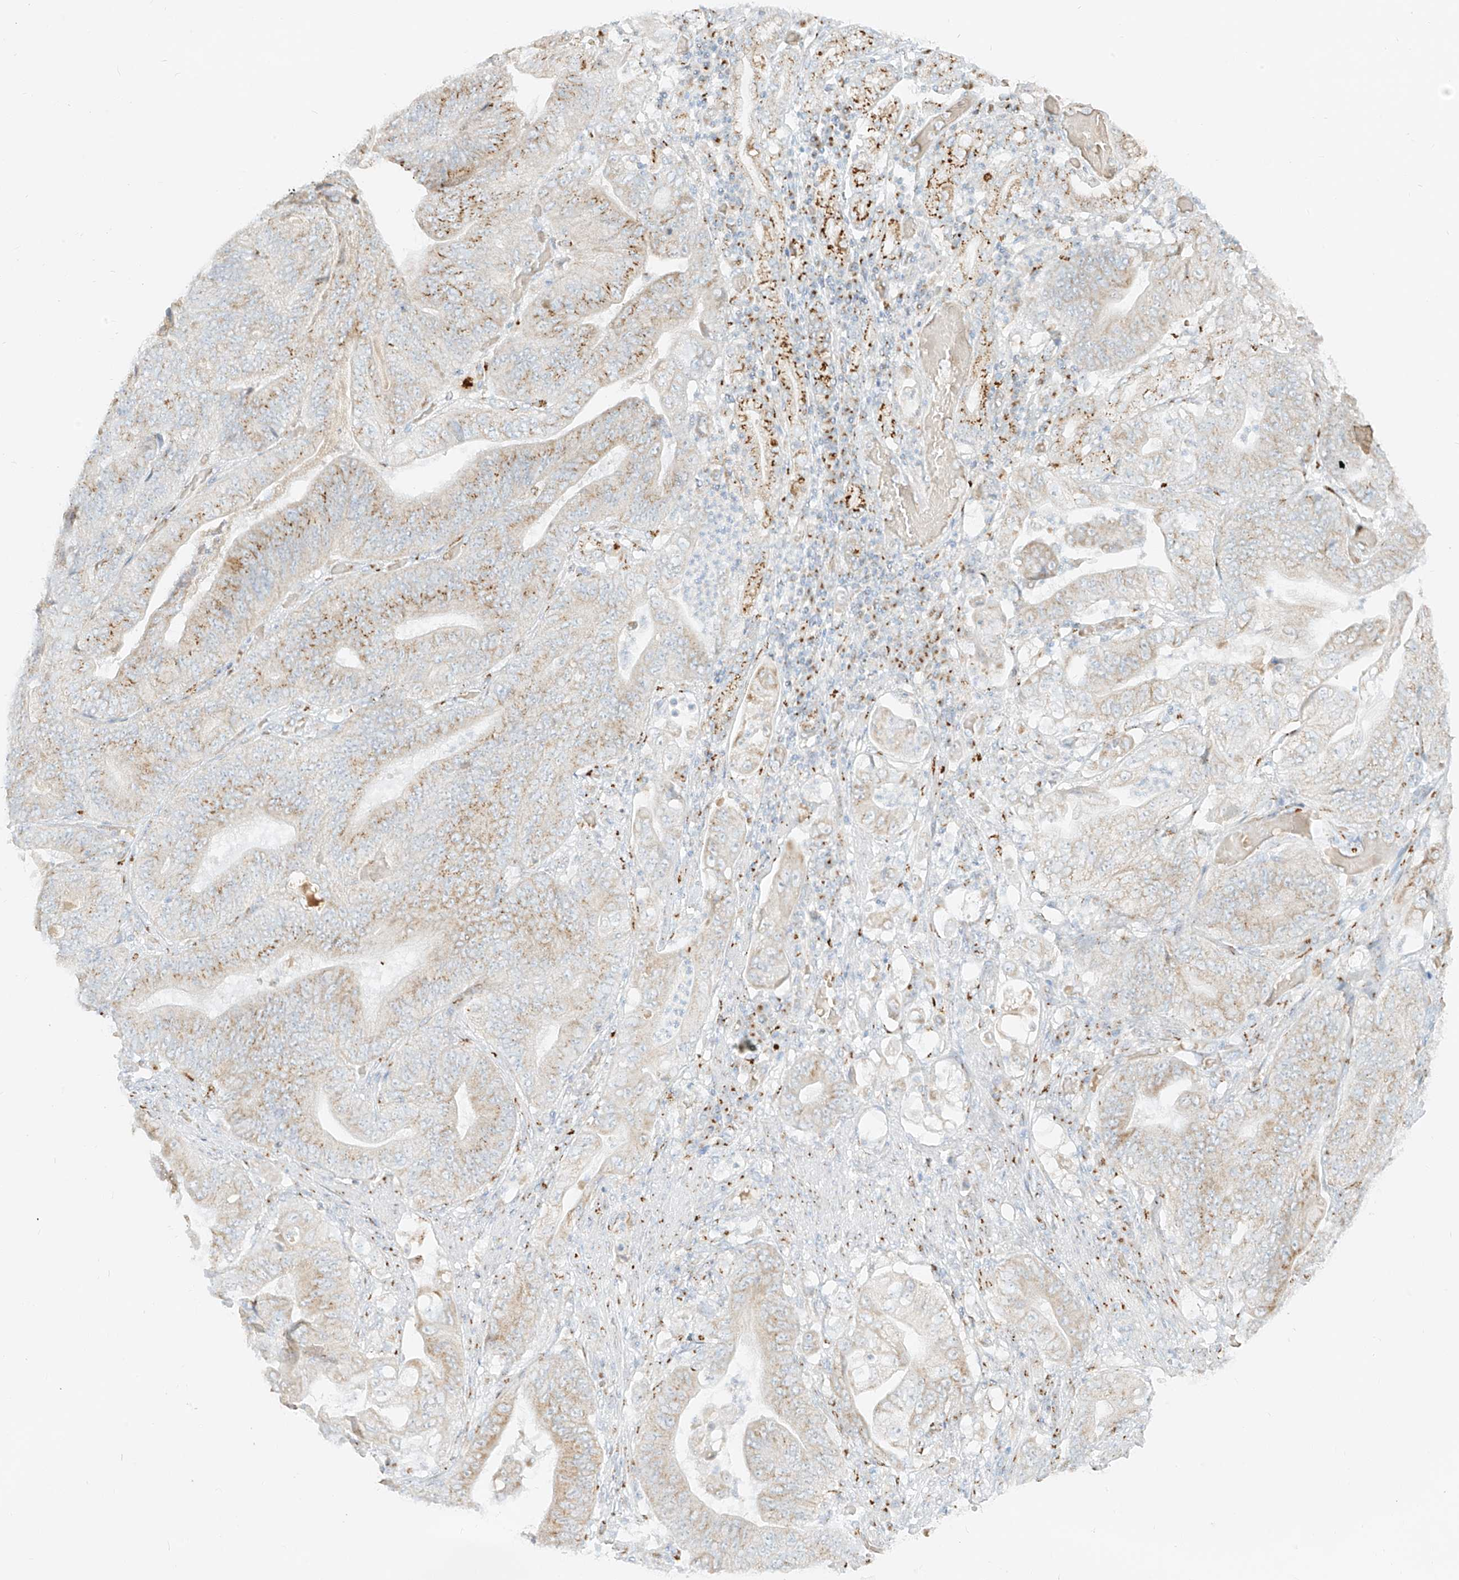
{"staining": {"intensity": "weak", "quantity": ">75%", "location": "cytoplasmic/membranous"}, "tissue": "stomach cancer", "cell_type": "Tumor cells", "image_type": "cancer", "snomed": [{"axis": "morphology", "description": "Adenocarcinoma, NOS"}, {"axis": "topography", "description": "Stomach"}], "caption": "Weak cytoplasmic/membranous positivity for a protein is appreciated in about >75% of tumor cells of adenocarcinoma (stomach) using immunohistochemistry.", "gene": "TMEM87B", "patient": {"sex": "female", "age": 73}}